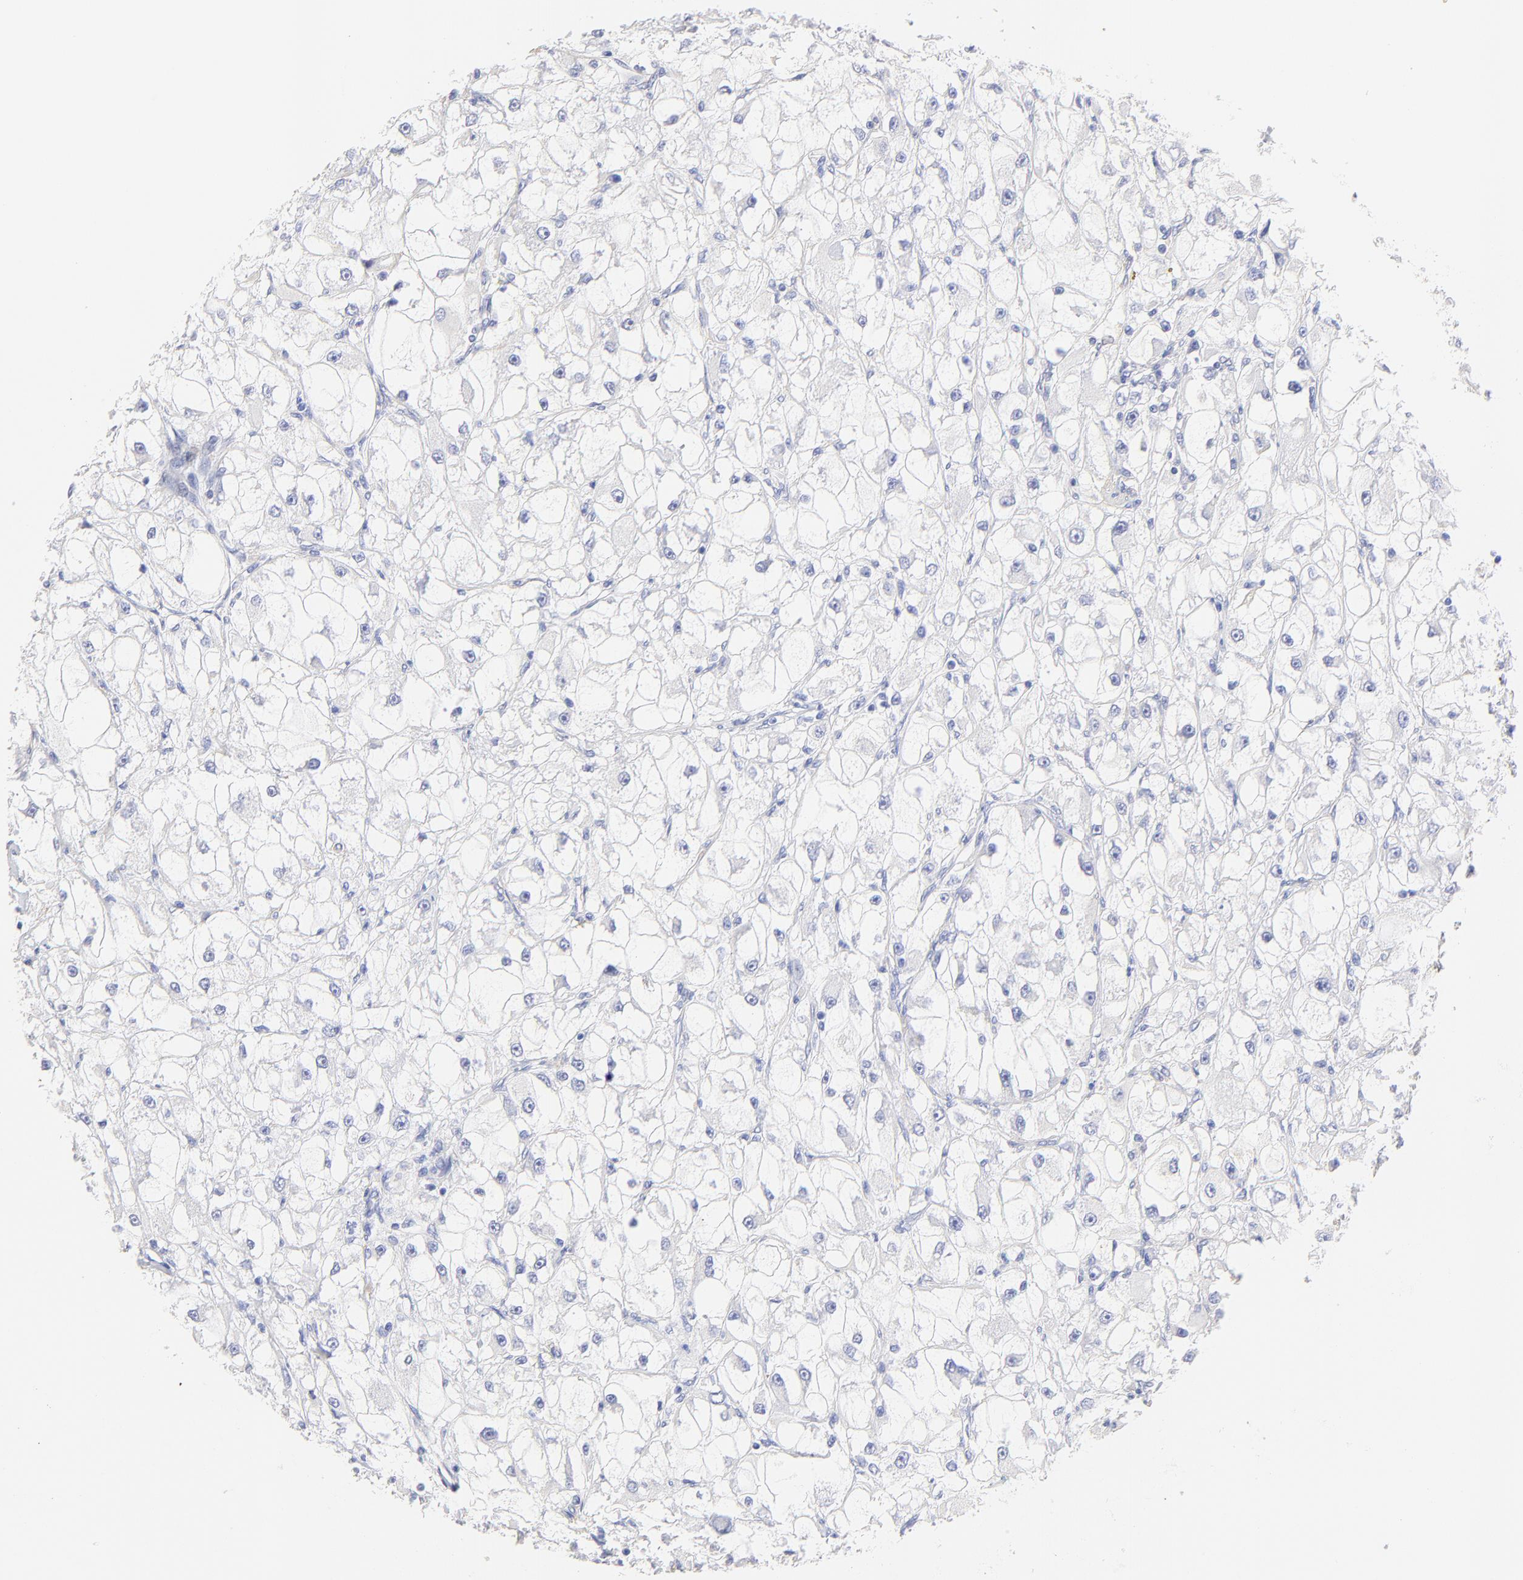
{"staining": {"intensity": "negative", "quantity": "none", "location": "none"}, "tissue": "renal cancer", "cell_type": "Tumor cells", "image_type": "cancer", "snomed": [{"axis": "morphology", "description": "Adenocarcinoma, NOS"}, {"axis": "topography", "description": "Kidney"}], "caption": "Image shows no protein positivity in tumor cells of renal cancer (adenocarcinoma) tissue. The staining is performed using DAB brown chromogen with nuclei counter-stained in using hematoxylin.", "gene": "ACTRT1", "patient": {"sex": "female", "age": 73}}